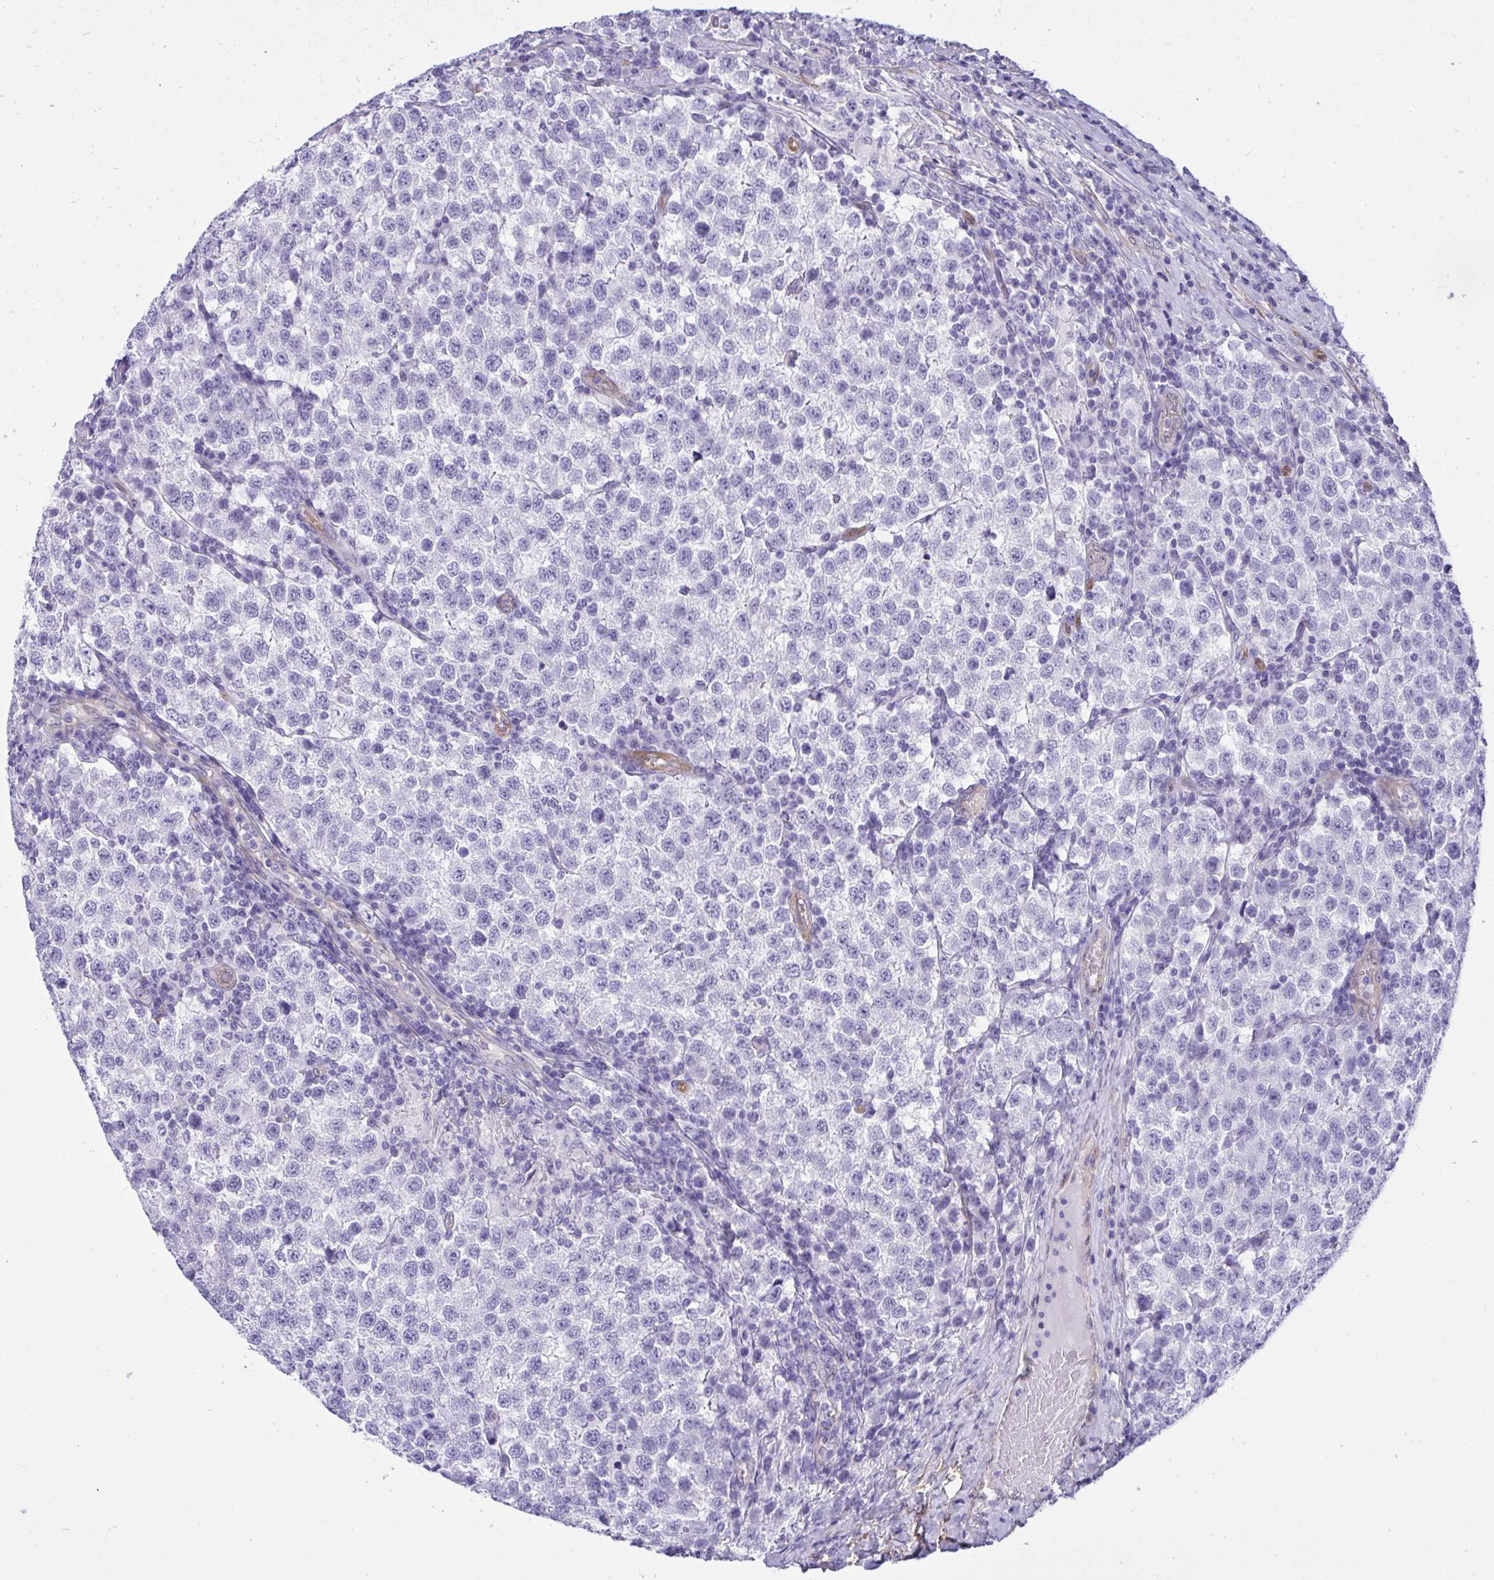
{"staining": {"intensity": "negative", "quantity": "none", "location": "none"}, "tissue": "testis cancer", "cell_type": "Tumor cells", "image_type": "cancer", "snomed": [{"axis": "morphology", "description": "Seminoma, NOS"}, {"axis": "topography", "description": "Testis"}], "caption": "This photomicrograph is of seminoma (testis) stained with IHC to label a protein in brown with the nuclei are counter-stained blue. There is no expression in tumor cells.", "gene": "LIMS2", "patient": {"sex": "male", "age": 34}}